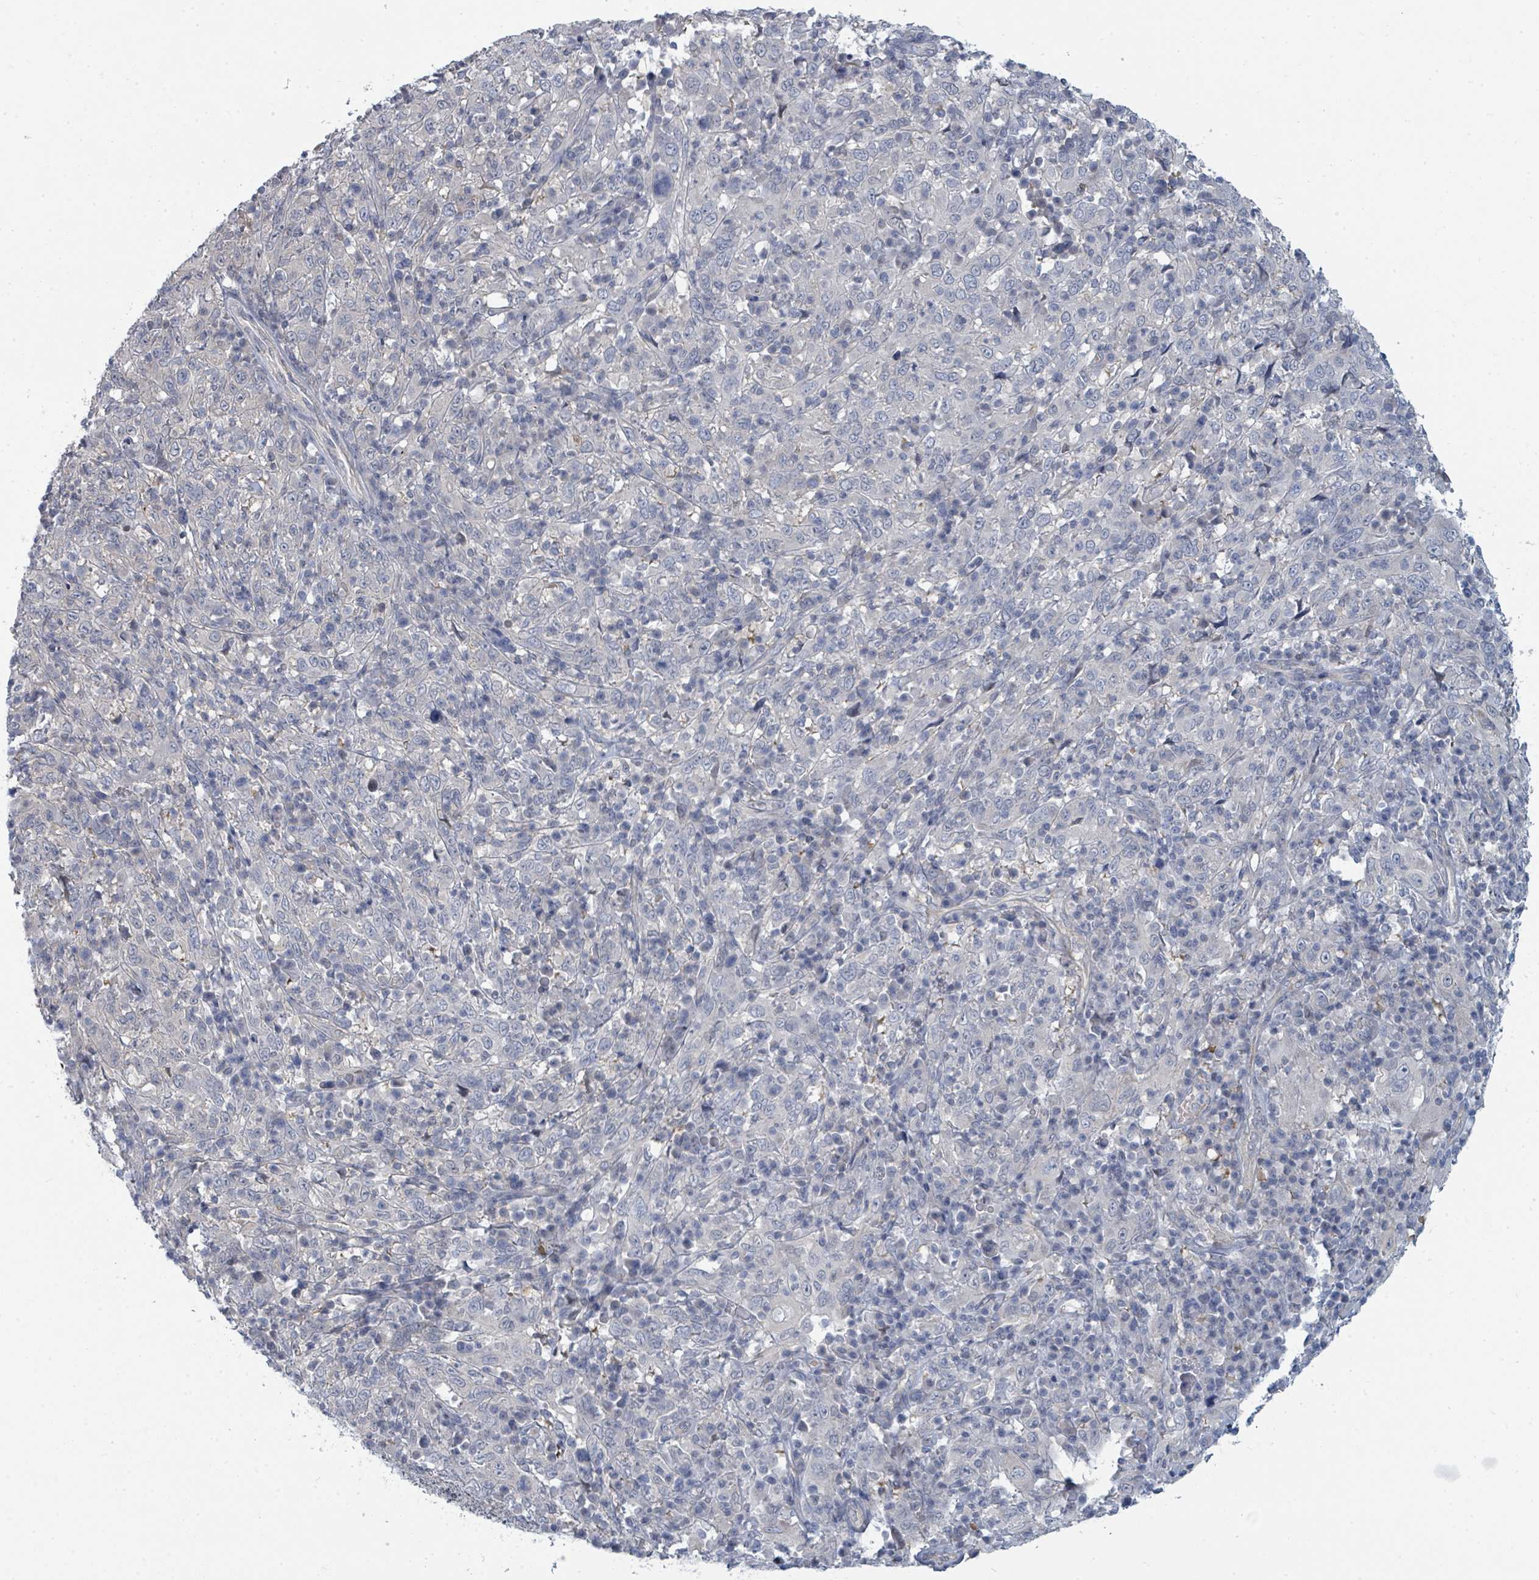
{"staining": {"intensity": "negative", "quantity": "none", "location": "none"}, "tissue": "cervical cancer", "cell_type": "Tumor cells", "image_type": "cancer", "snomed": [{"axis": "morphology", "description": "Squamous cell carcinoma, NOS"}, {"axis": "topography", "description": "Cervix"}], "caption": "Human cervical cancer stained for a protein using immunohistochemistry (IHC) reveals no staining in tumor cells.", "gene": "SLC25A45", "patient": {"sex": "female", "age": 46}}